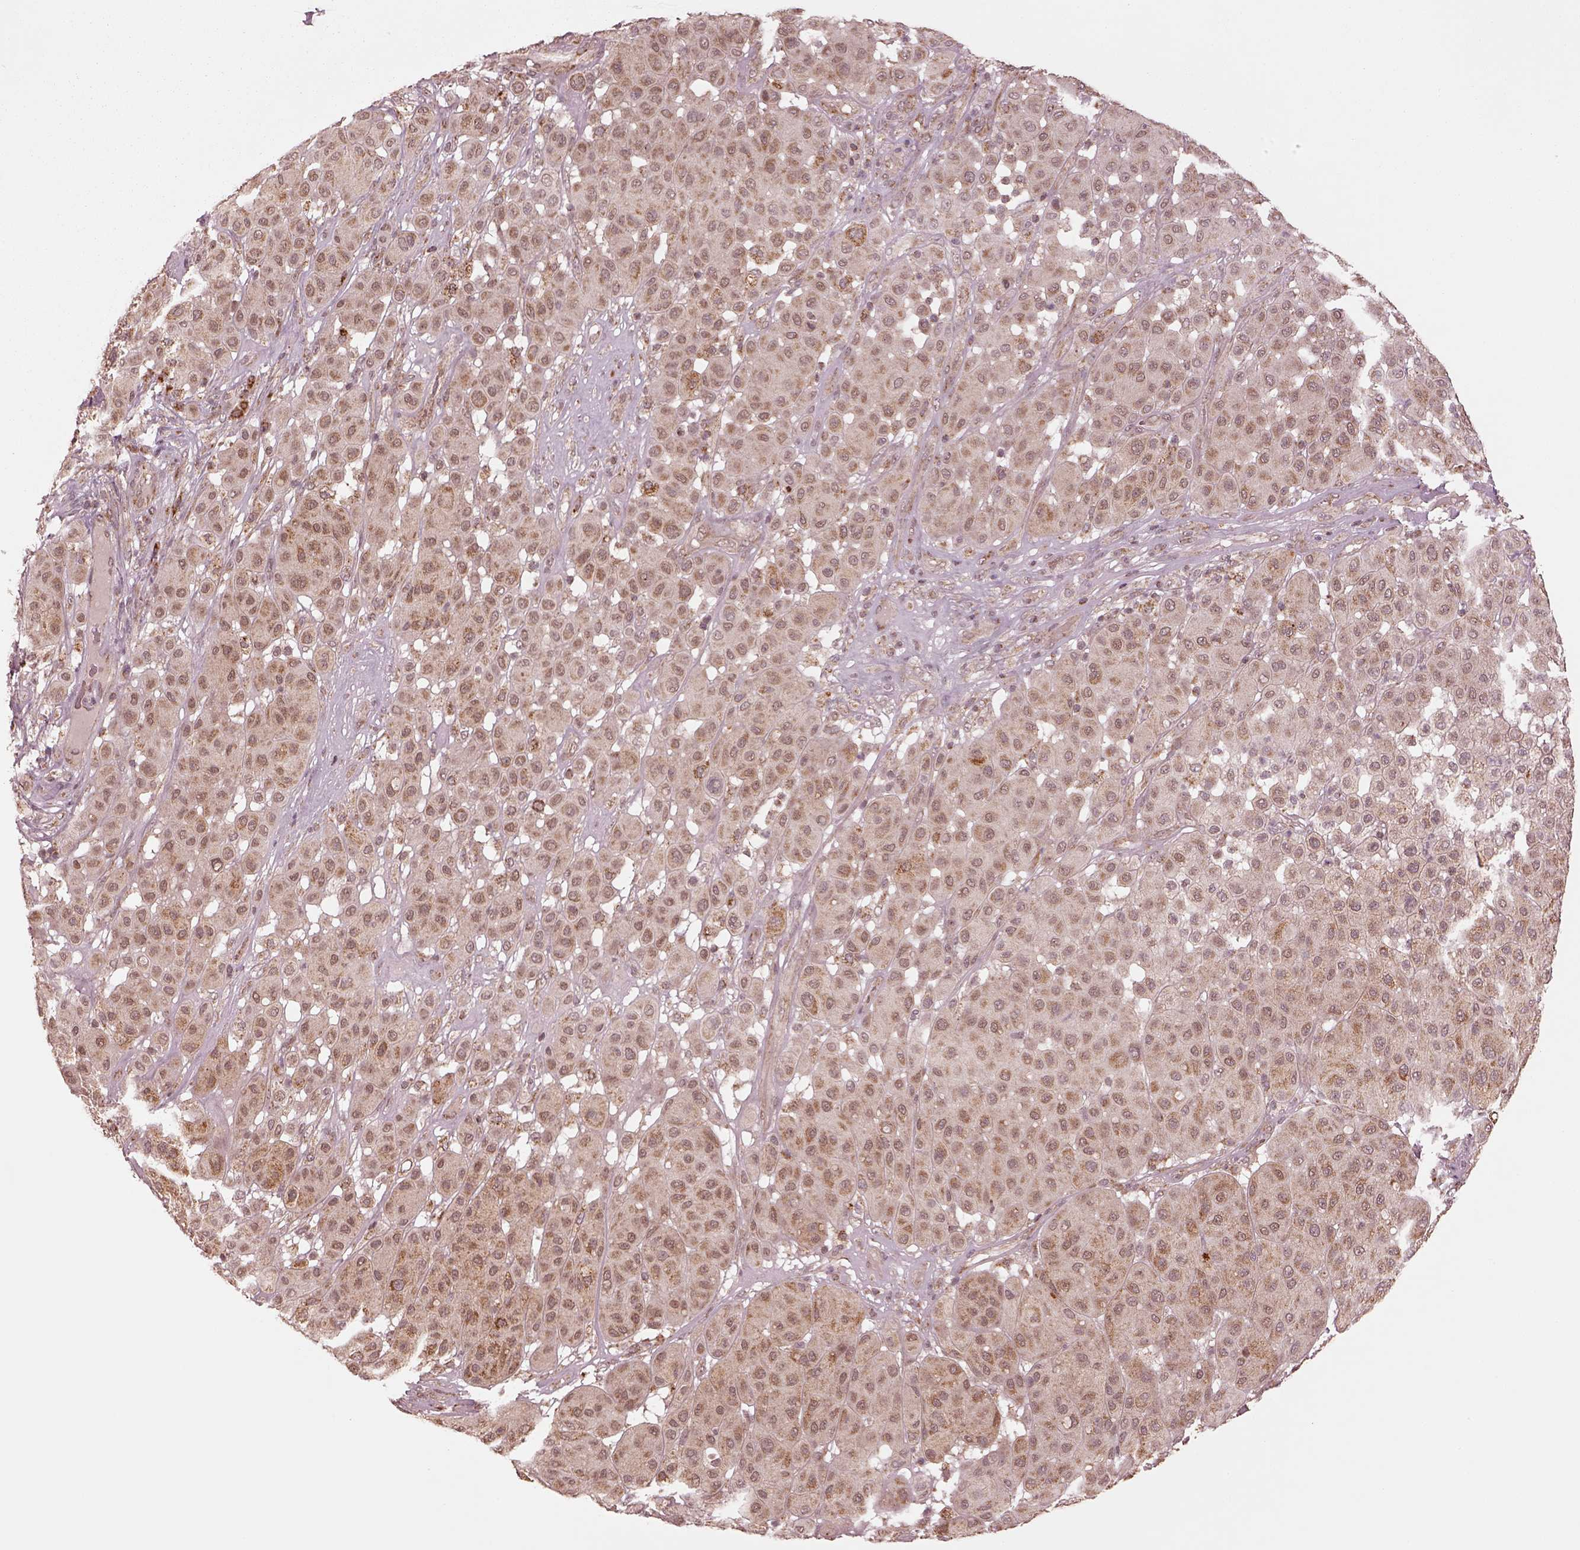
{"staining": {"intensity": "moderate", "quantity": ">75%", "location": "cytoplasmic/membranous"}, "tissue": "melanoma", "cell_type": "Tumor cells", "image_type": "cancer", "snomed": [{"axis": "morphology", "description": "Malignant melanoma, Metastatic site"}, {"axis": "topography", "description": "Smooth muscle"}], "caption": "Melanoma was stained to show a protein in brown. There is medium levels of moderate cytoplasmic/membranous expression in about >75% of tumor cells.", "gene": "SEL1L3", "patient": {"sex": "male", "age": 41}}